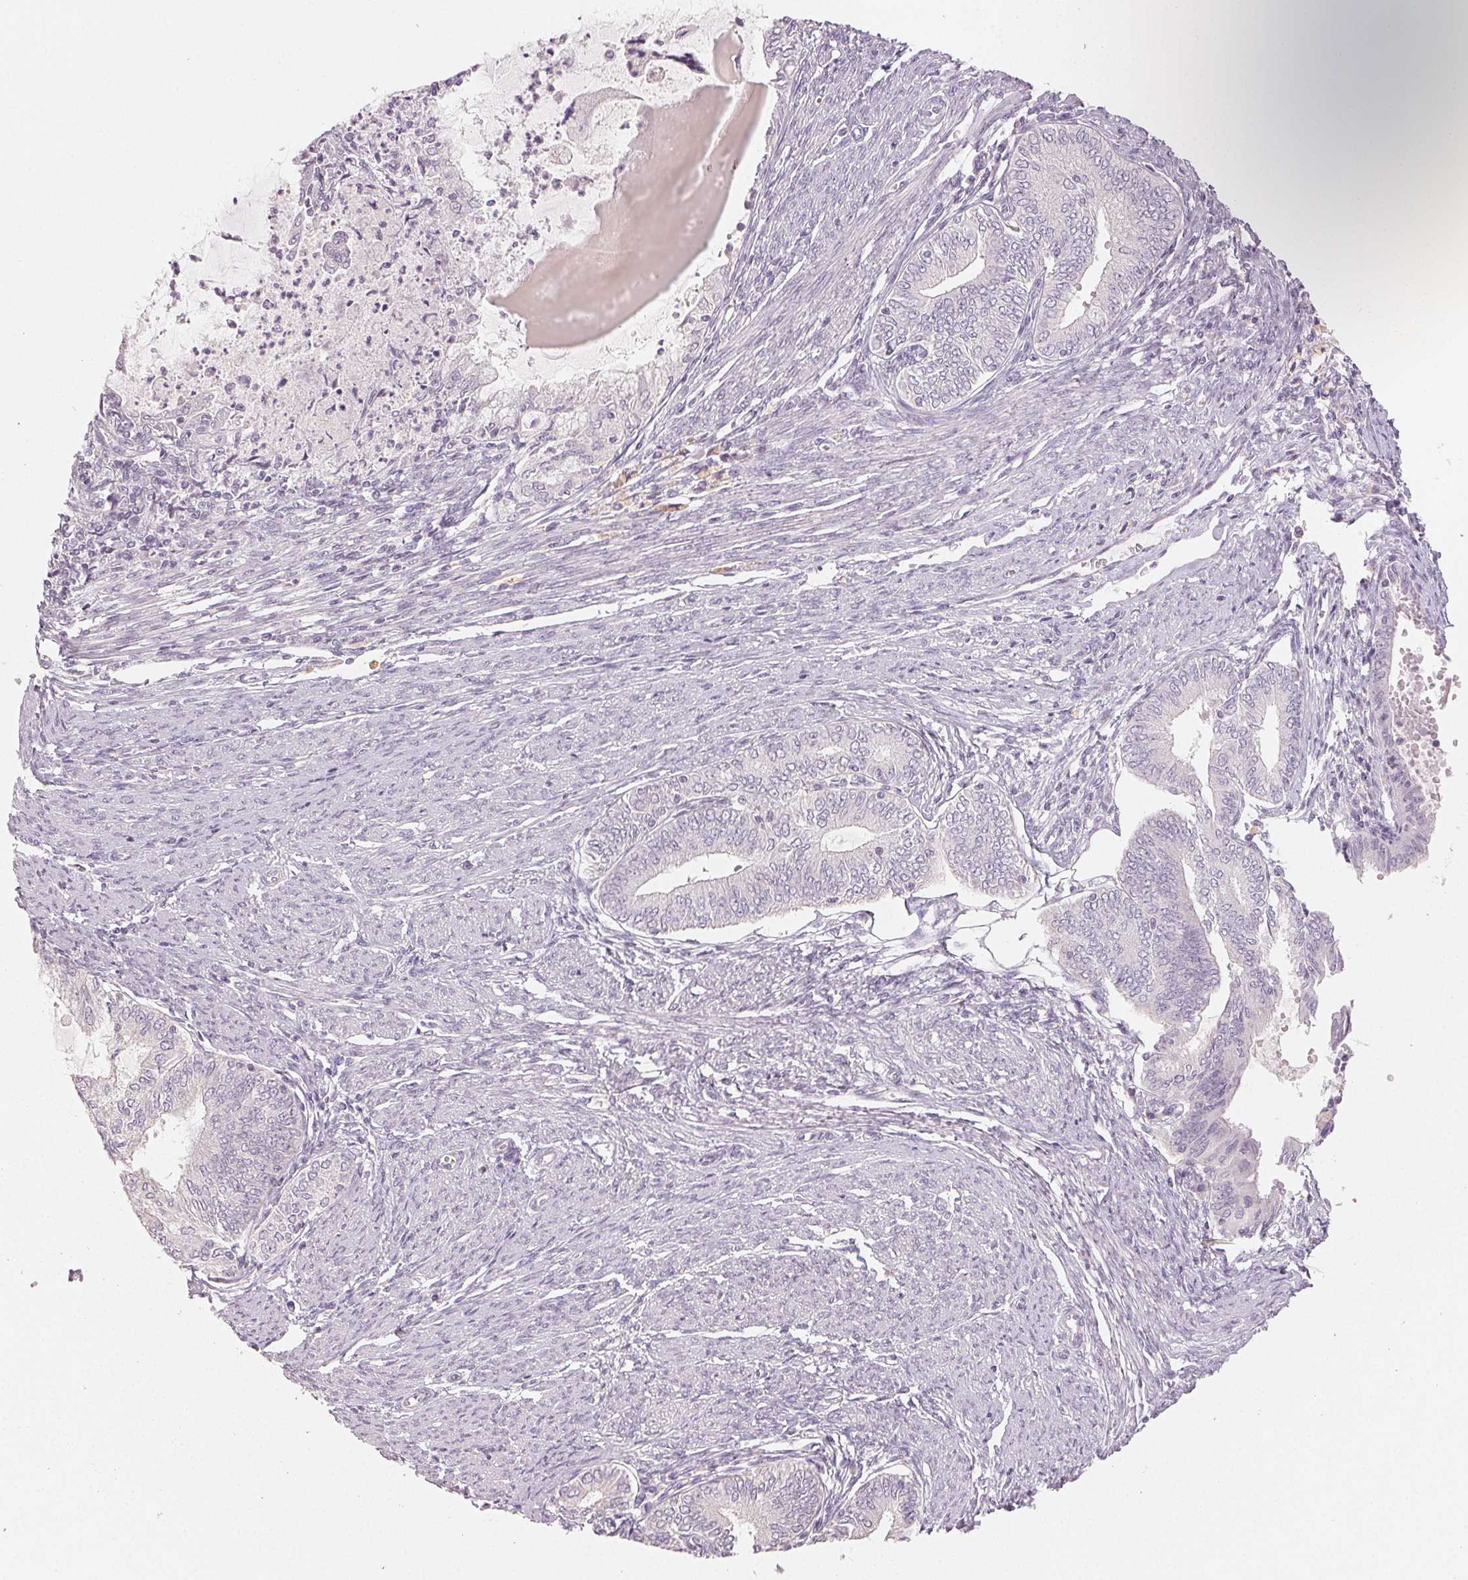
{"staining": {"intensity": "negative", "quantity": "none", "location": "none"}, "tissue": "endometrial cancer", "cell_type": "Tumor cells", "image_type": "cancer", "snomed": [{"axis": "morphology", "description": "Adenocarcinoma, NOS"}, {"axis": "topography", "description": "Endometrium"}], "caption": "Tumor cells are negative for protein expression in human adenocarcinoma (endometrial).", "gene": "LVRN", "patient": {"sex": "female", "age": 79}}